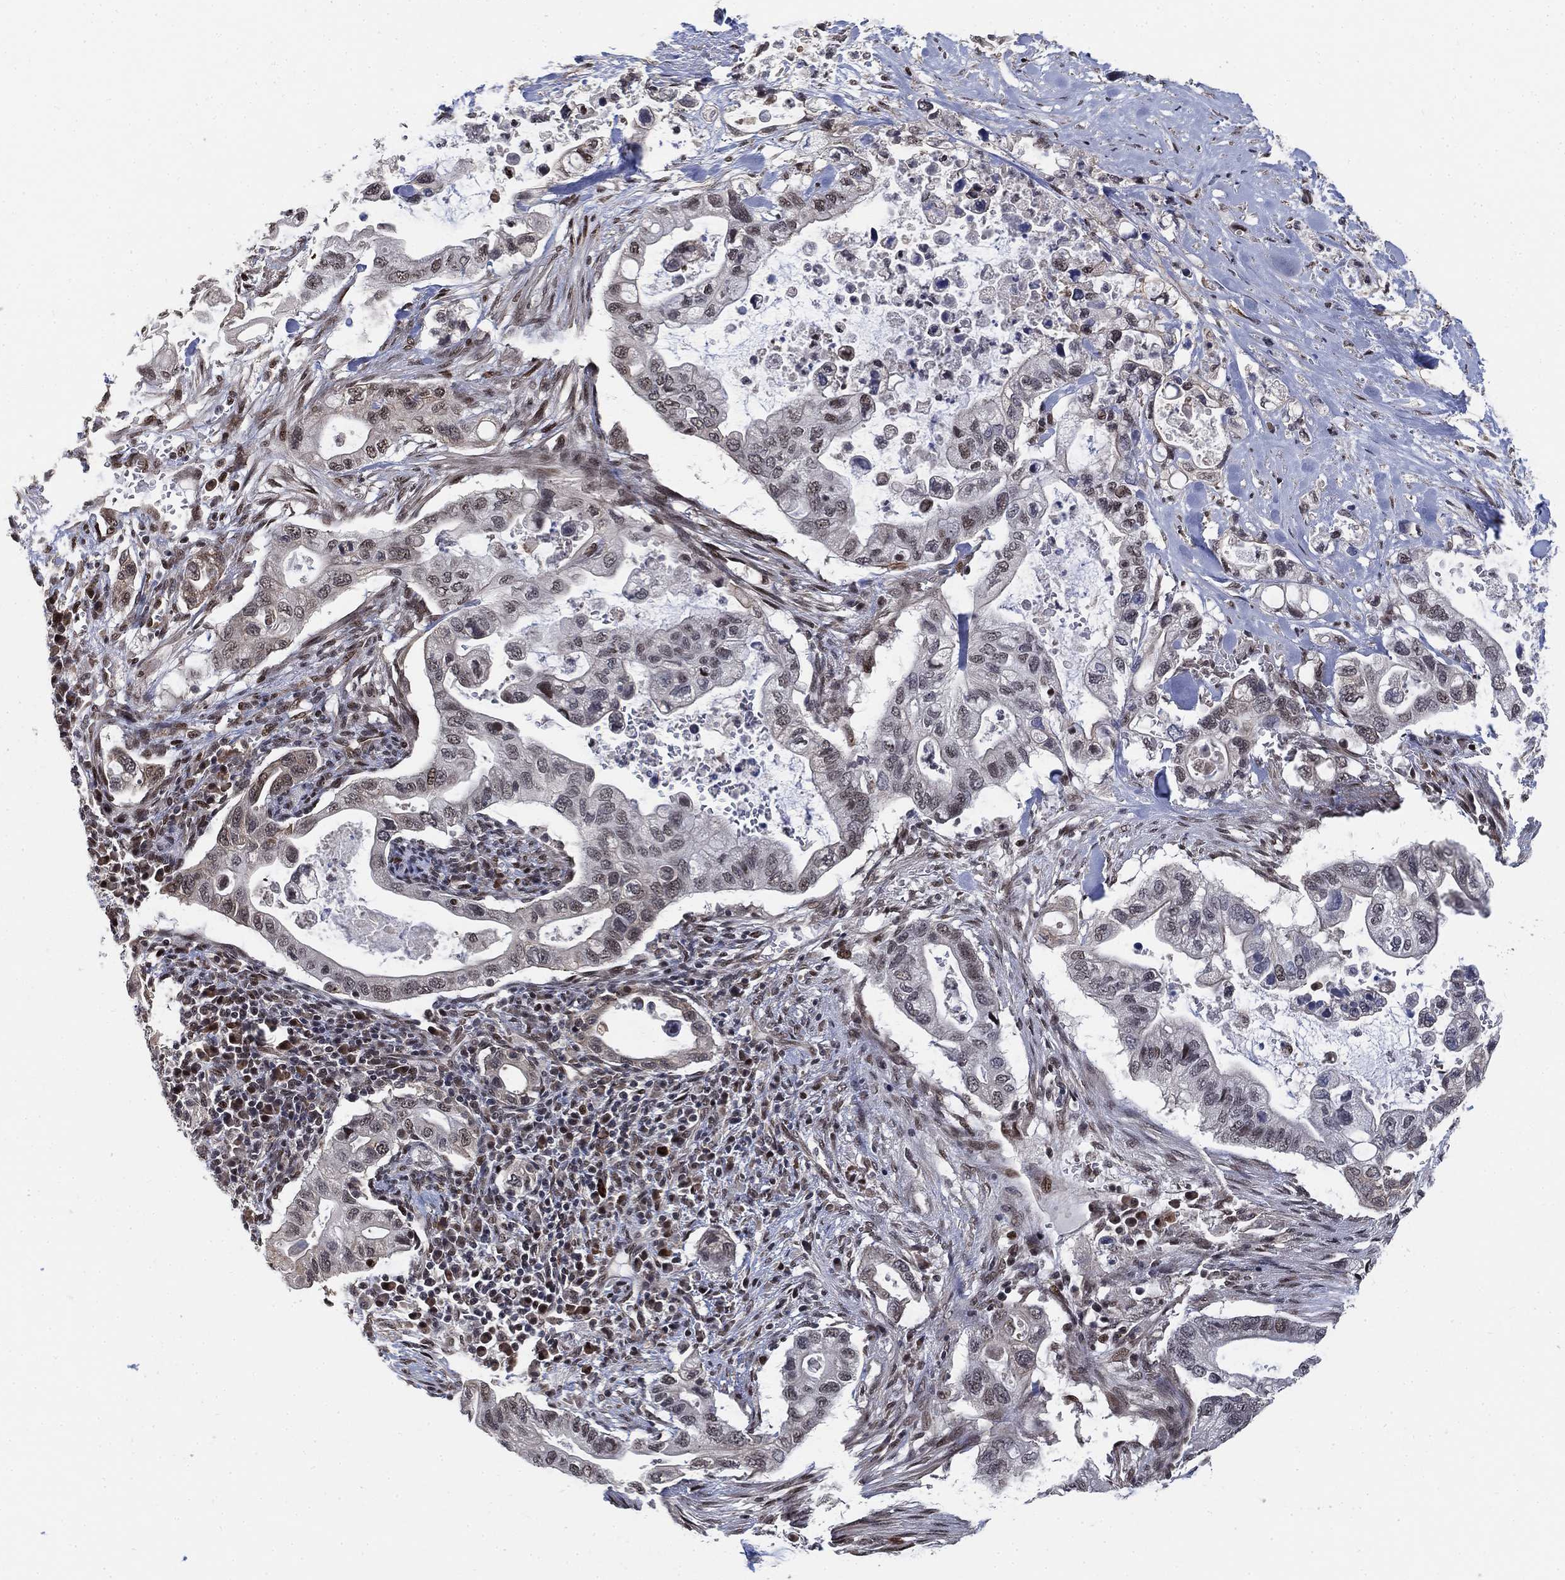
{"staining": {"intensity": "moderate", "quantity": "<25%", "location": "nuclear"}, "tissue": "pancreatic cancer", "cell_type": "Tumor cells", "image_type": "cancer", "snomed": [{"axis": "morphology", "description": "Adenocarcinoma, NOS"}, {"axis": "topography", "description": "Pancreas"}], "caption": "A micrograph of pancreatic cancer (adenocarcinoma) stained for a protein shows moderate nuclear brown staining in tumor cells. Nuclei are stained in blue.", "gene": "ZSCAN30", "patient": {"sex": "female", "age": 72}}